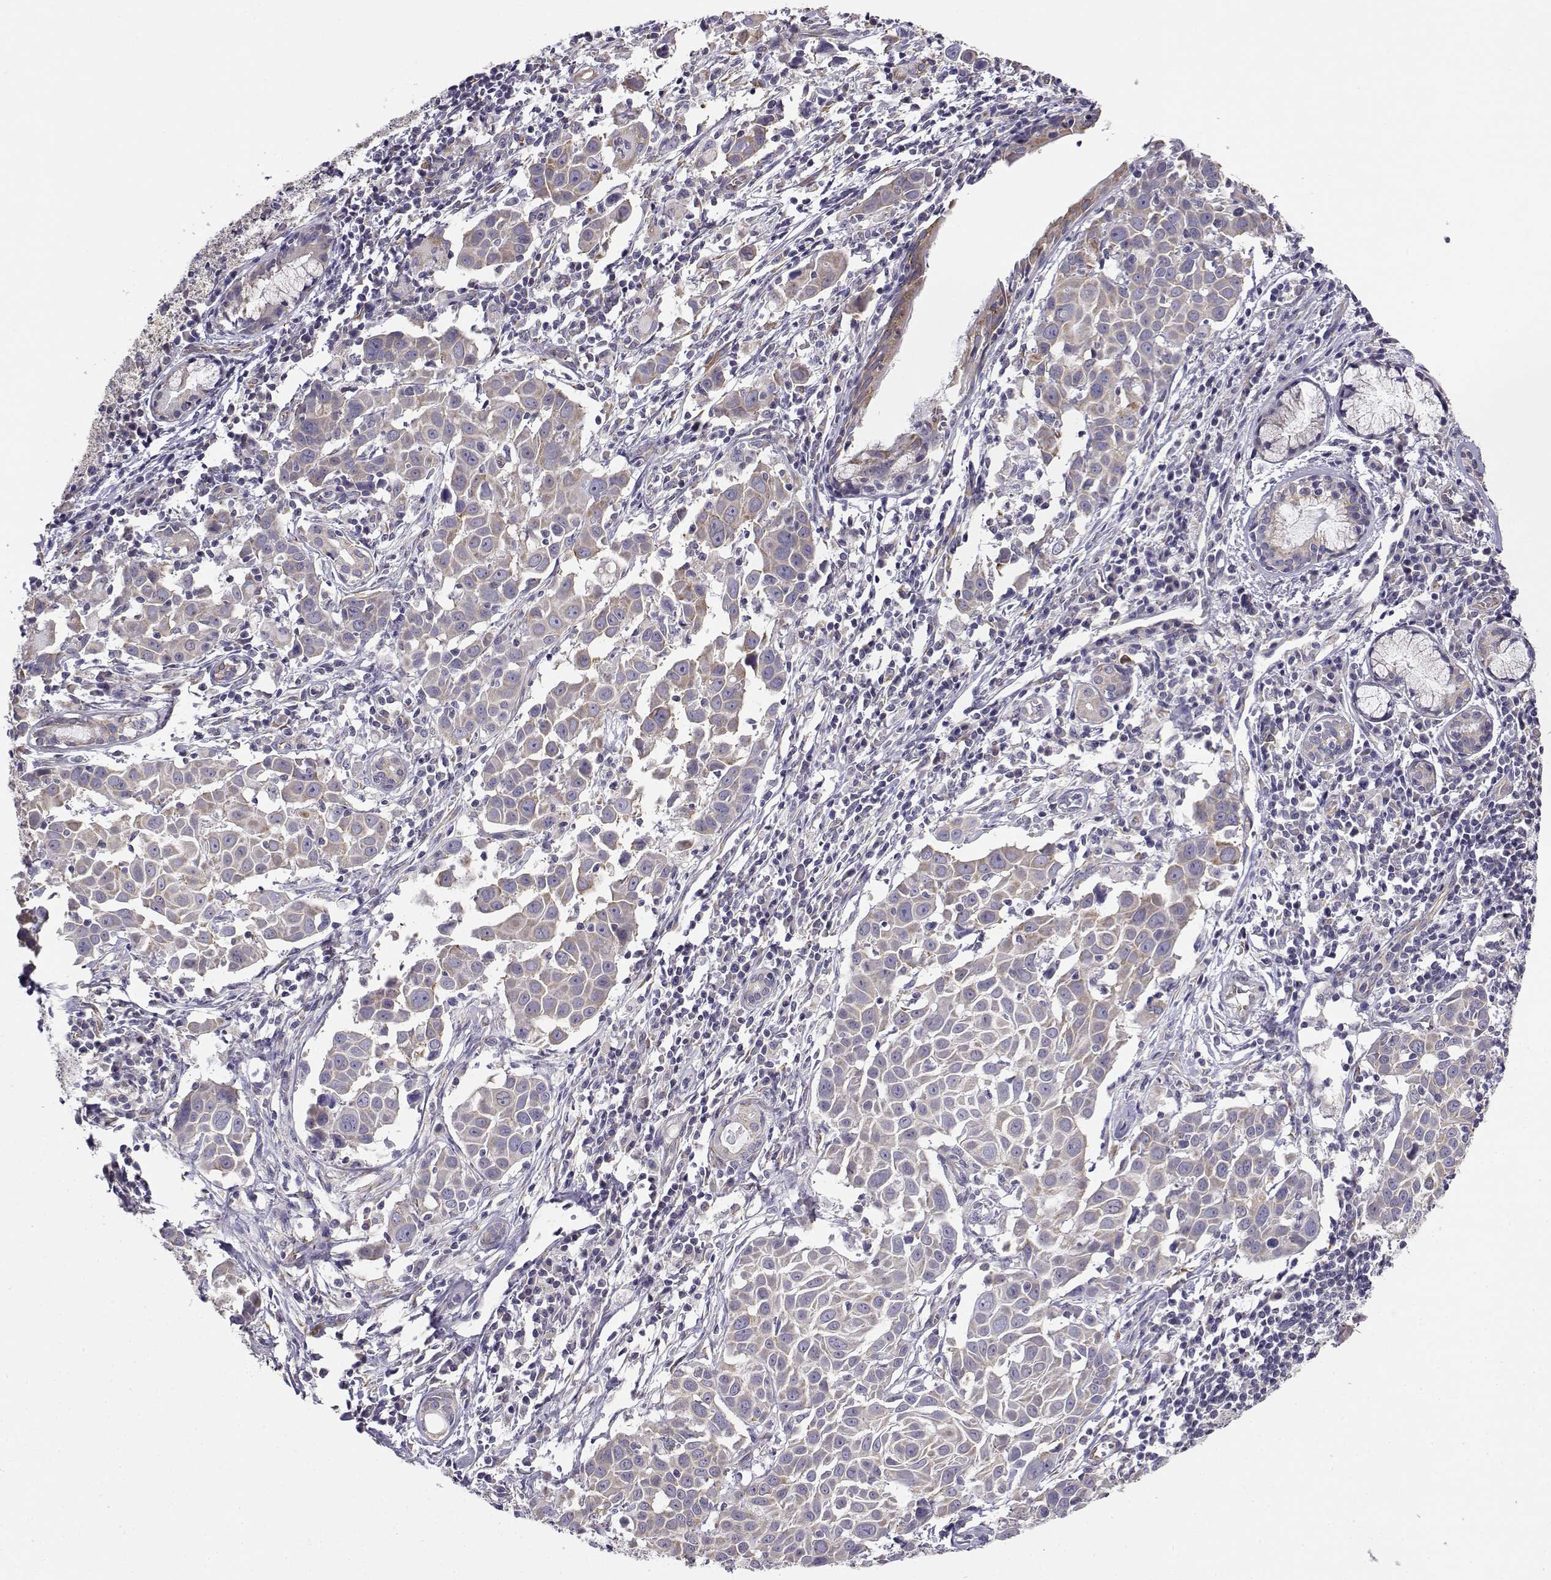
{"staining": {"intensity": "weak", "quantity": "<25%", "location": "cytoplasmic/membranous"}, "tissue": "lung cancer", "cell_type": "Tumor cells", "image_type": "cancer", "snomed": [{"axis": "morphology", "description": "Squamous cell carcinoma, NOS"}, {"axis": "topography", "description": "Lung"}], "caption": "Immunohistochemical staining of human lung squamous cell carcinoma demonstrates no significant staining in tumor cells.", "gene": "BEND6", "patient": {"sex": "male", "age": 57}}